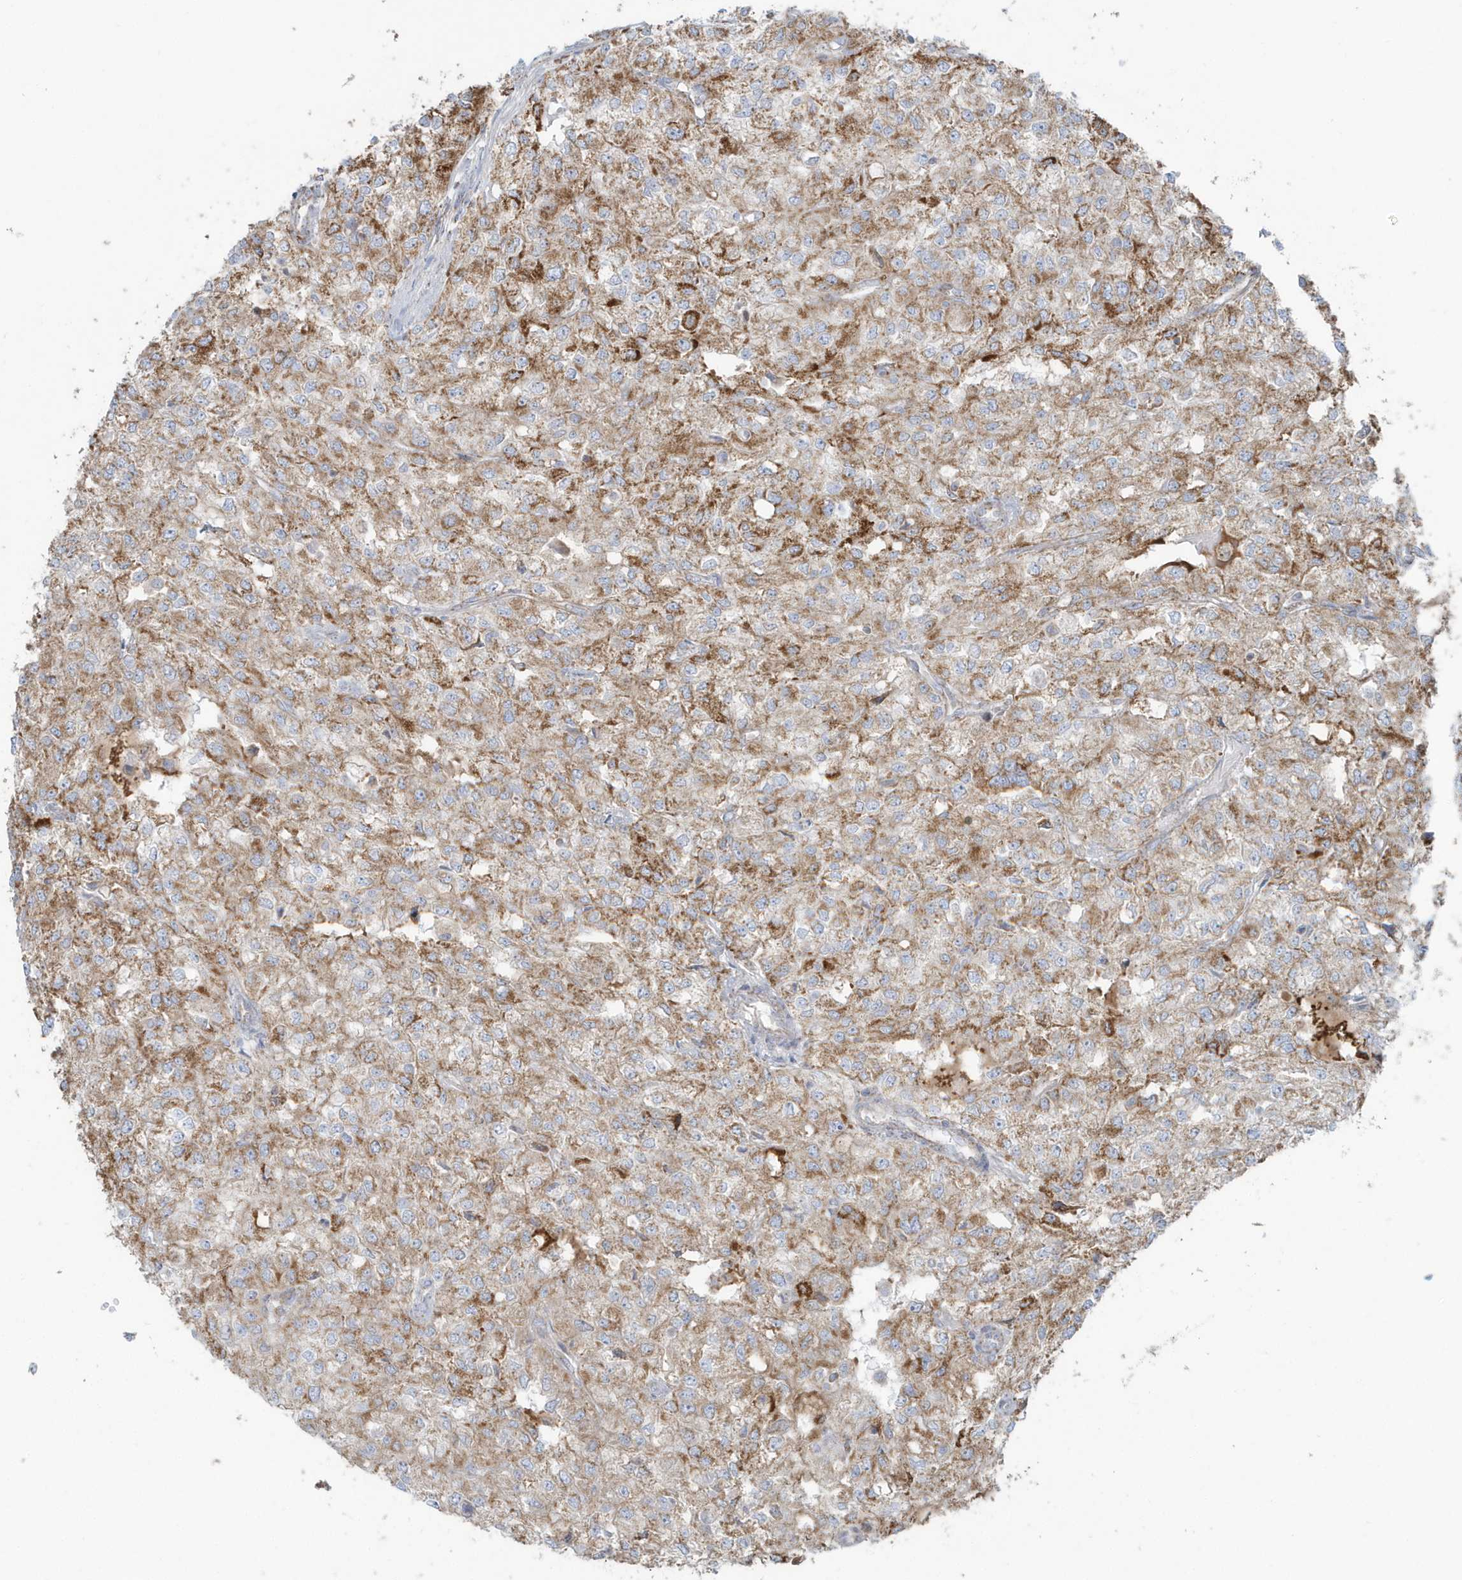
{"staining": {"intensity": "moderate", "quantity": ">75%", "location": "cytoplasmic/membranous"}, "tissue": "renal cancer", "cell_type": "Tumor cells", "image_type": "cancer", "snomed": [{"axis": "morphology", "description": "Adenocarcinoma, NOS"}, {"axis": "topography", "description": "Kidney"}], "caption": "Immunohistochemical staining of renal cancer (adenocarcinoma) demonstrates medium levels of moderate cytoplasmic/membranous protein positivity in about >75% of tumor cells.", "gene": "RAB11FIP3", "patient": {"sex": "female", "age": 54}}